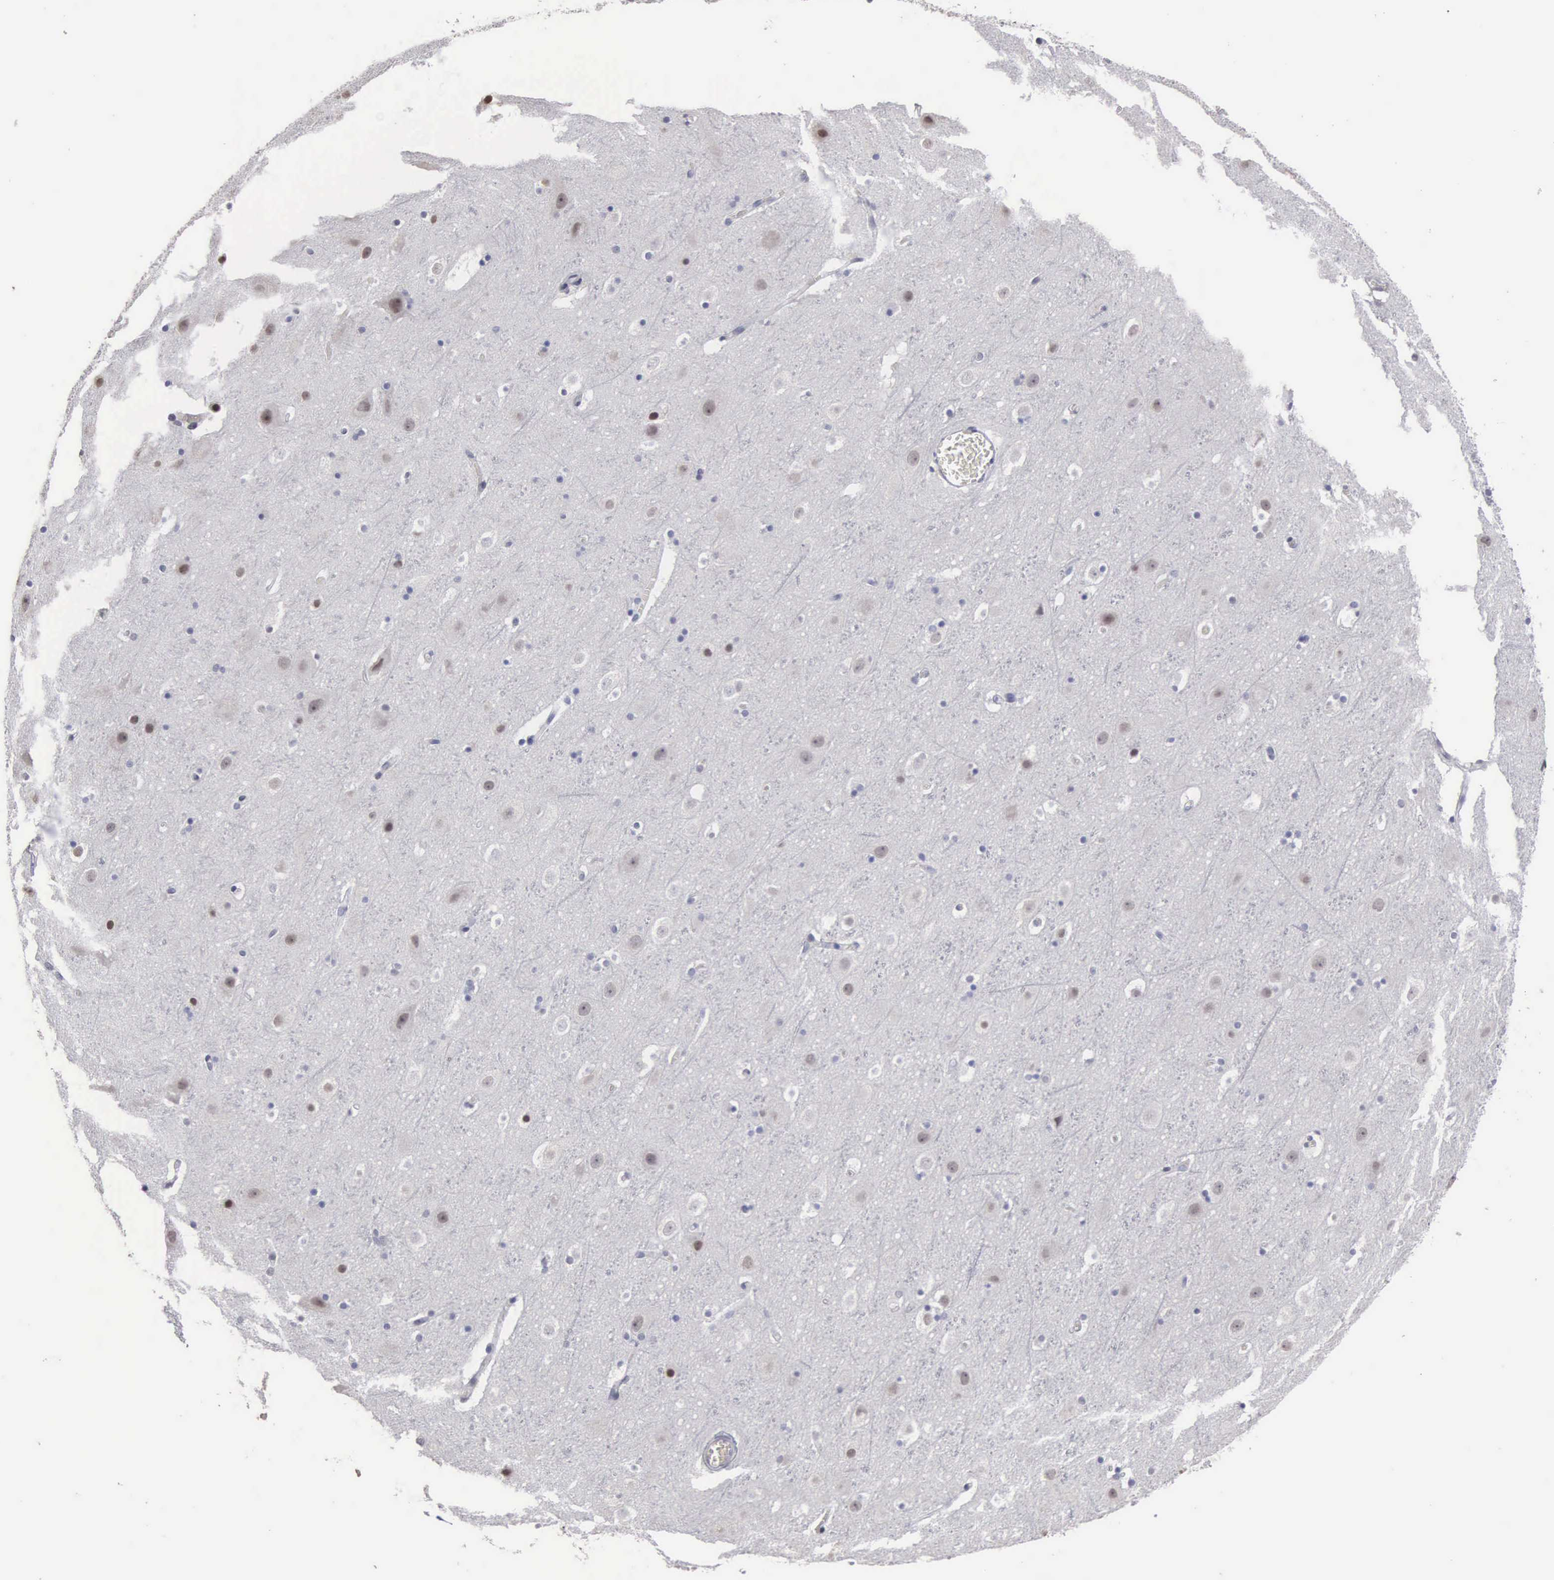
{"staining": {"intensity": "negative", "quantity": "none", "location": "none"}, "tissue": "cerebral cortex", "cell_type": "Endothelial cells", "image_type": "normal", "snomed": [{"axis": "morphology", "description": "Normal tissue, NOS"}, {"axis": "topography", "description": "Cerebral cortex"}], "caption": "DAB (3,3'-diaminobenzidine) immunohistochemical staining of normal human cerebral cortex exhibits no significant expression in endothelial cells.", "gene": "UPB1", "patient": {"sex": "male", "age": 45}}